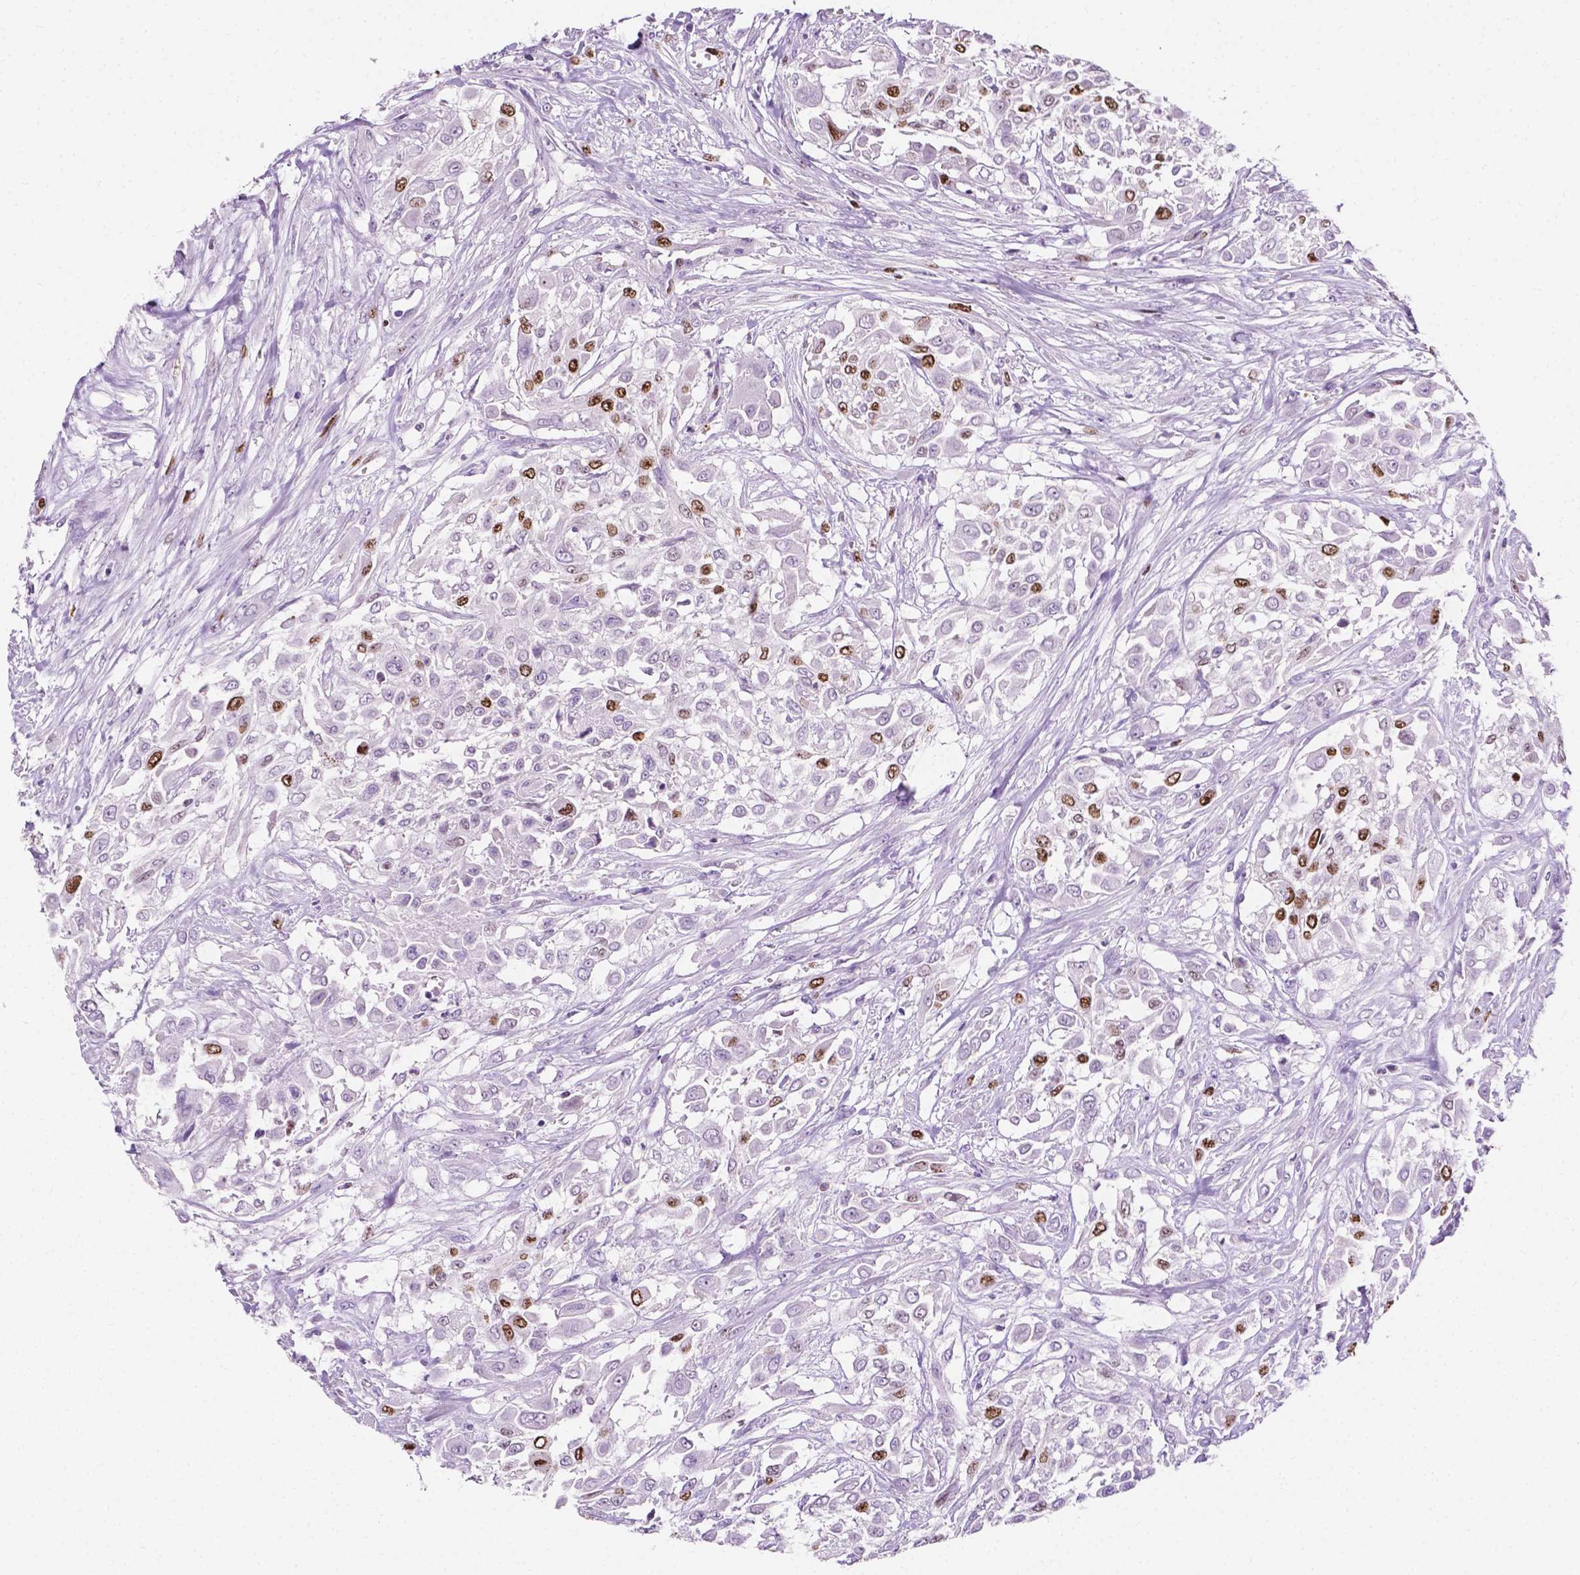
{"staining": {"intensity": "moderate", "quantity": "25%-75%", "location": "nuclear"}, "tissue": "urothelial cancer", "cell_type": "Tumor cells", "image_type": "cancer", "snomed": [{"axis": "morphology", "description": "Urothelial carcinoma, High grade"}, {"axis": "topography", "description": "Urinary bladder"}], "caption": "High-magnification brightfield microscopy of urothelial carcinoma (high-grade) stained with DAB (brown) and counterstained with hematoxylin (blue). tumor cells exhibit moderate nuclear expression is present in about25%-75% of cells. (Brightfield microscopy of DAB IHC at high magnification).", "gene": "SIAH2", "patient": {"sex": "male", "age": 57}}